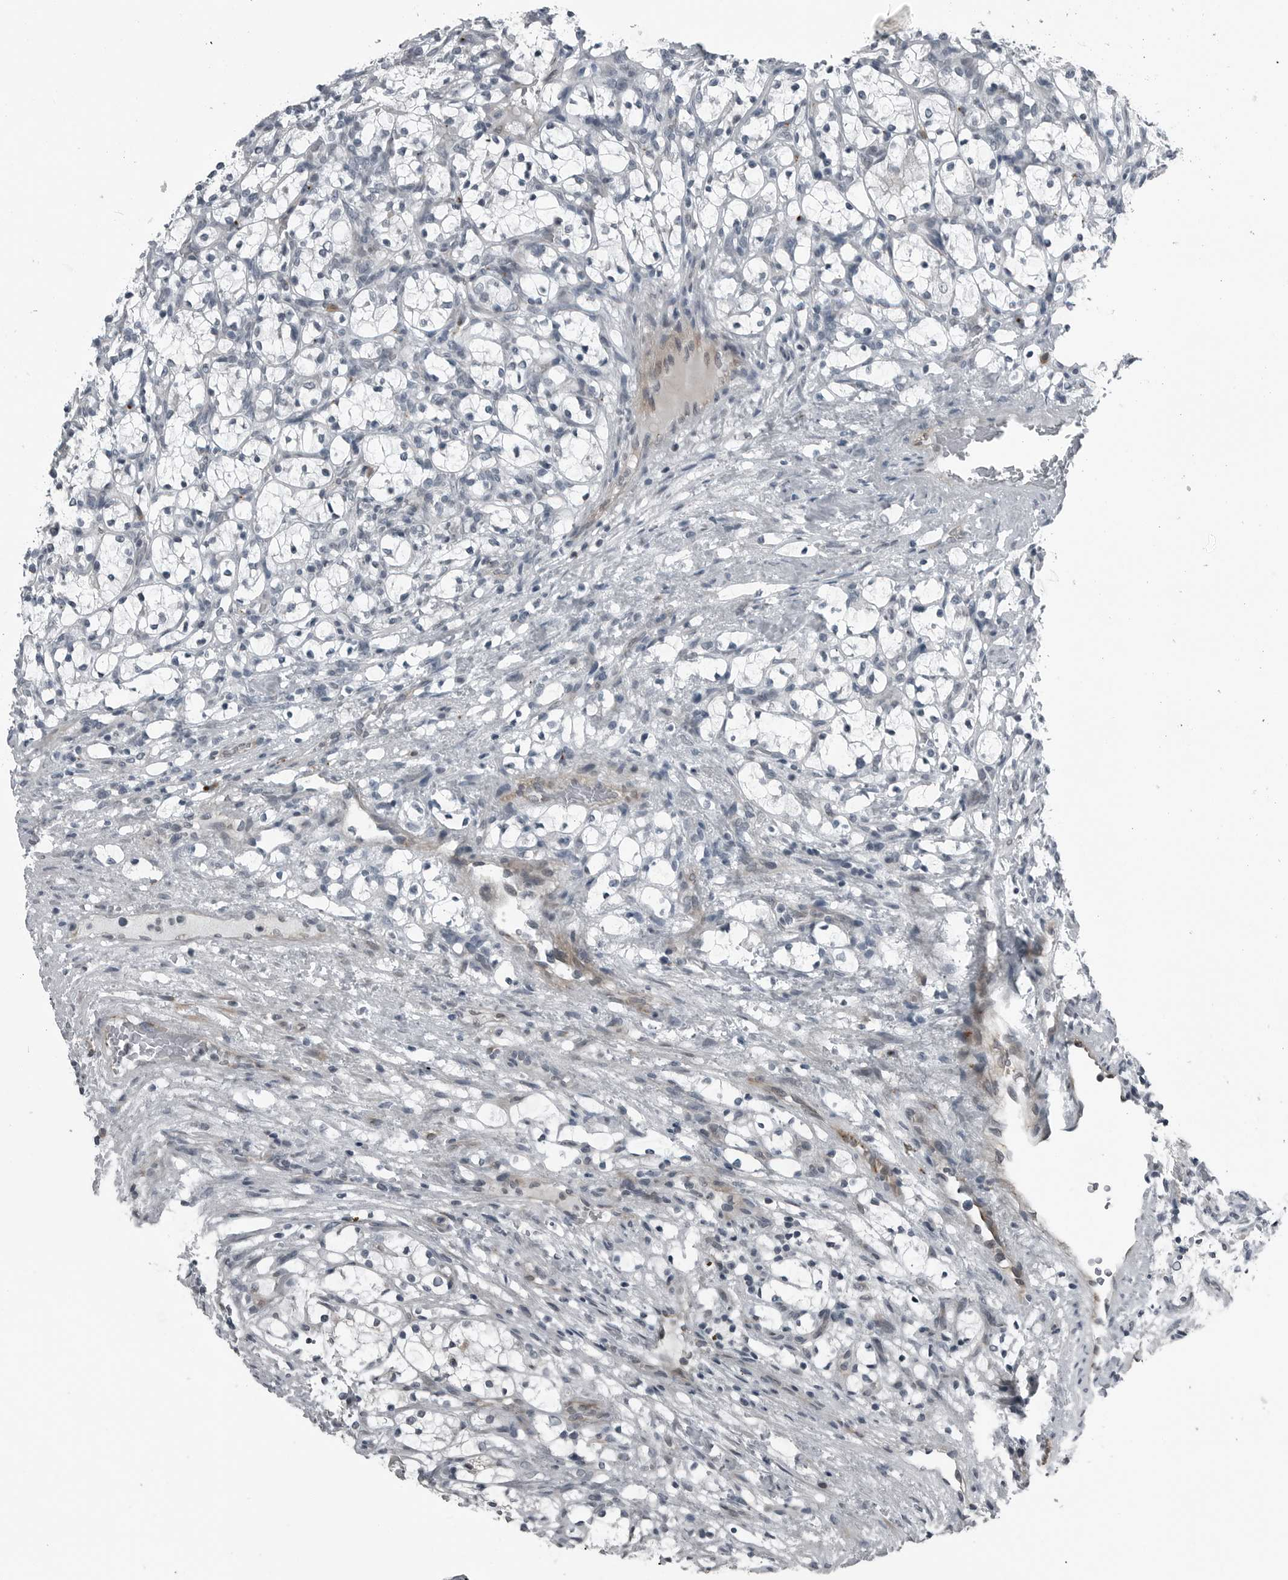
{"staining": {"intensity": "negative", "quantity": "none", "location": "none"}, "tissue": "renal cancer", "cell_type": "Tumor cells", "image_type": "cancer", "snomed": [{"axis": "morphology", "description": "Adenocarcinoma, NOS"}, {"axis": "topography", "description": "Kidney"}], "caption": "The image demonstrates no significant positivity in tumor cells of renal cancer (adenocarcinoma).", "gene": "GAK", "patient": {"sex": "female", "age": 69}}